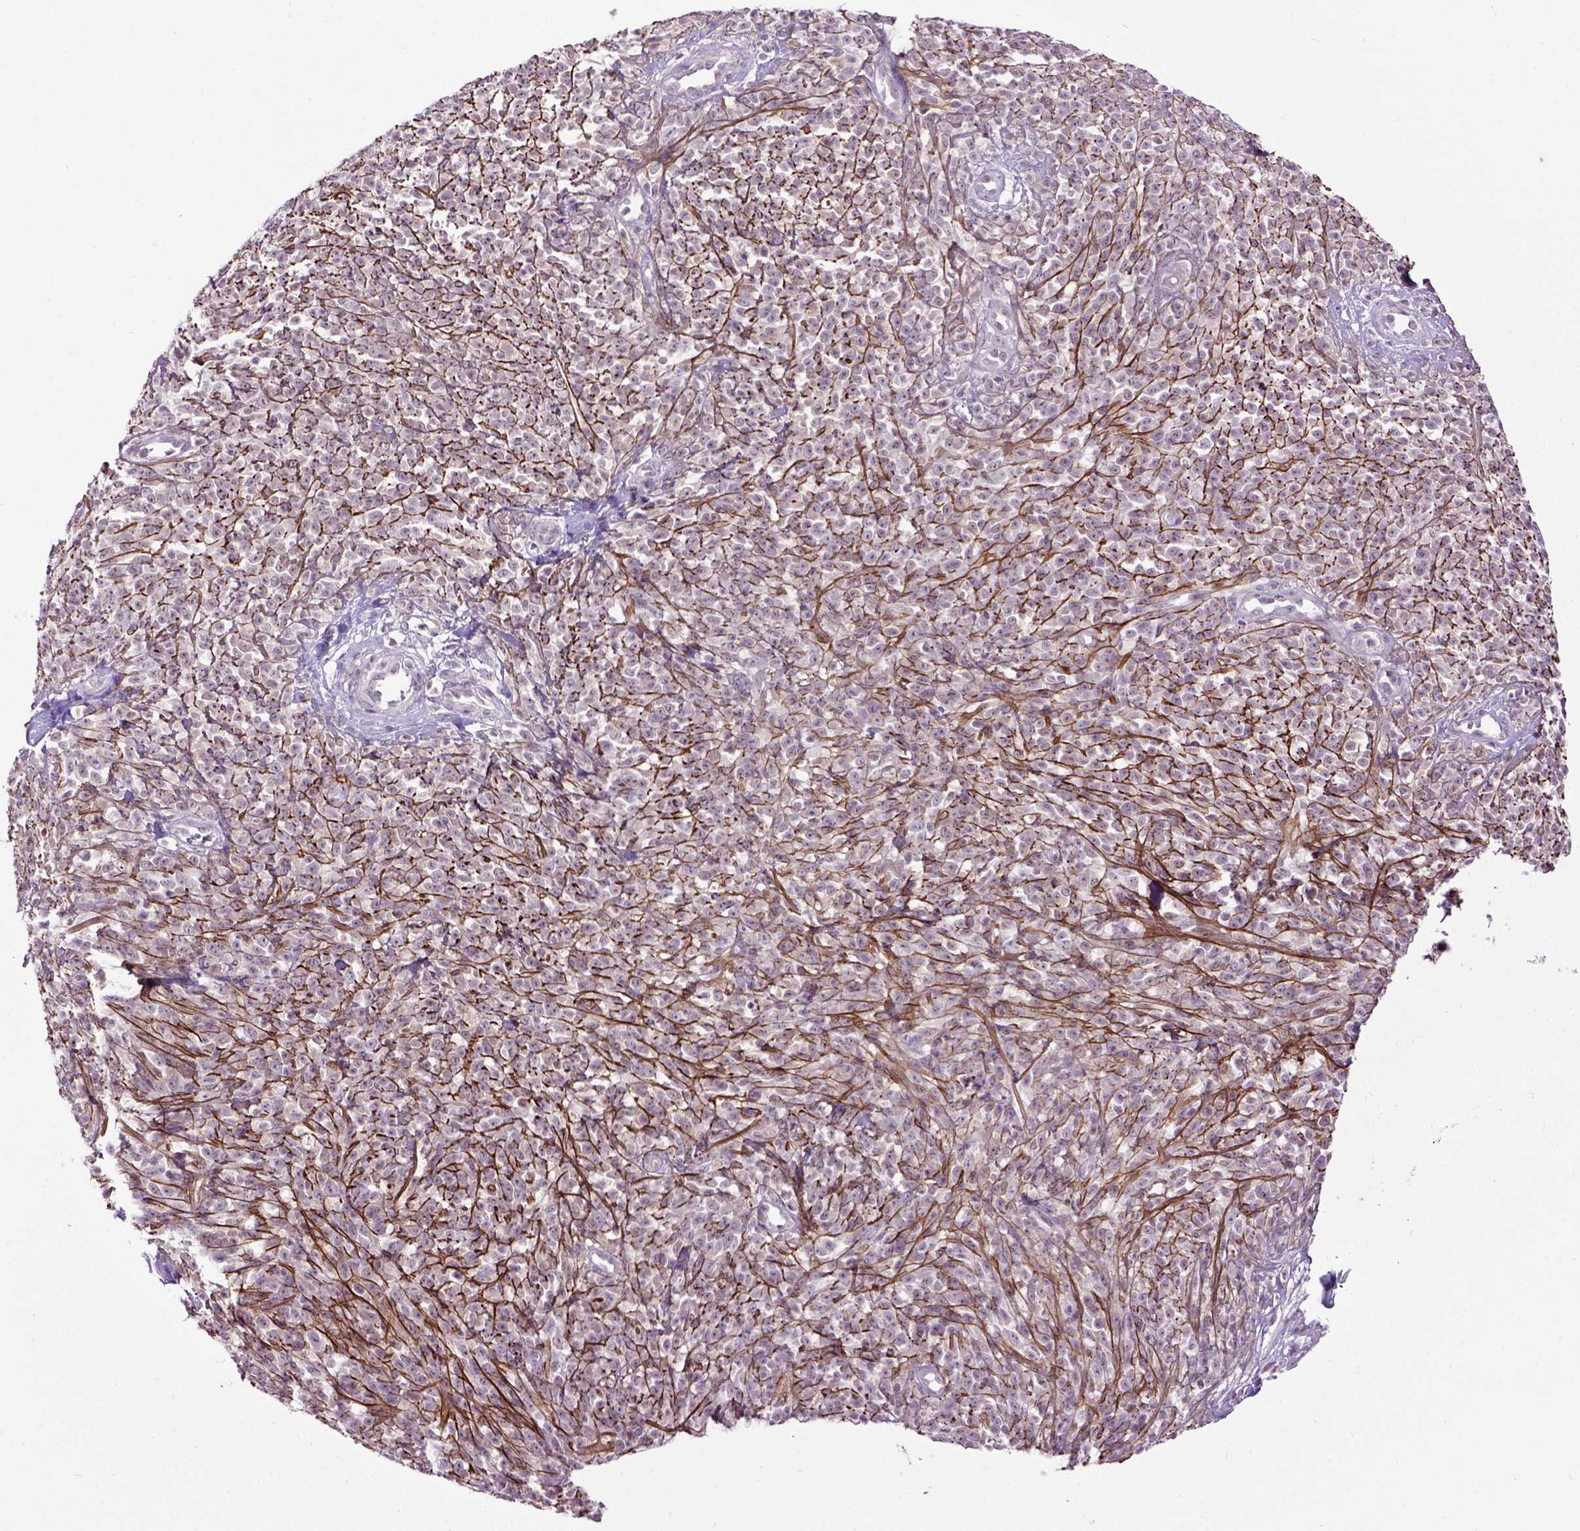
{"staining": {"intensity": "negative", "quantity": "none", "location": "none"}, "tissue": "melanoma", "cell_type": "Tumor cells", "image_type": "cancer", "snomed": [{"axis": "morphology", "description": "Malignant melanoma, NOS"}, {"axis": "topography", "description": "Skin"}, {"axis": "topography", "description": "Skin of trunk"}], "caption": "Immunohistochemical staining of human melanoma reveals no significant positivity in tumor cells.", "gene": "EMILIN3", "patient": {"sex": "male", "age": 74}}